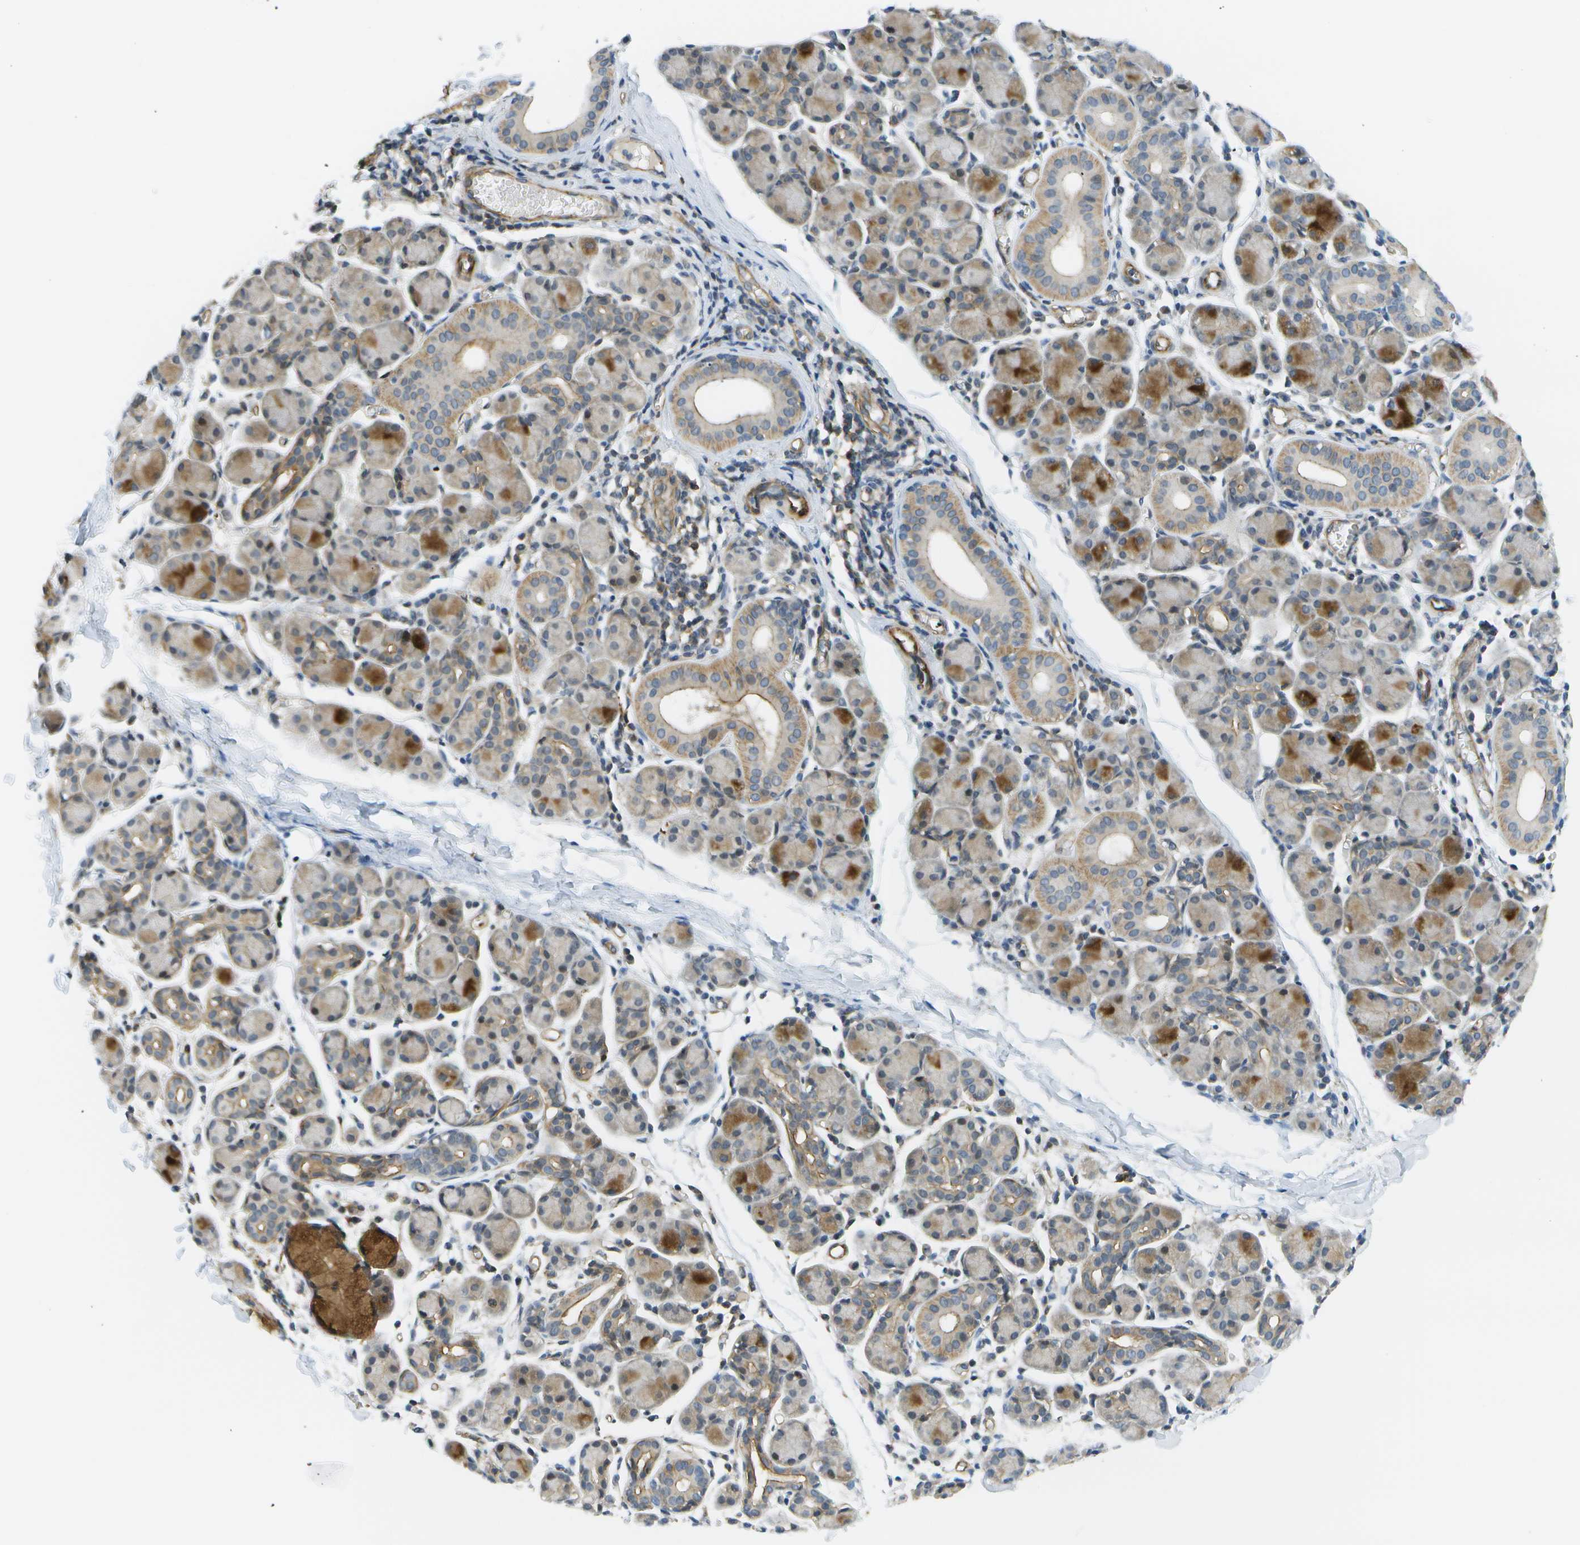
{"staining": {"intensity": "moderate", "quantity": ">75%", "location": "cytoplasmic/membranous"}, "tissue": "salivary gland", "cell_type": "Glandular cells", "image_type": "normal", "snomed": [{"axis": "morphology", "description": "Normal tissue, NOS"}, {"axis": "morphology", "description": "Inflammation, NOS"}, {"axis": "topography", "description": "Lymph node"}, {"axis": "topography", "description": "Salivary gland"}], "caption": "The immunohistochemical stain highlights moderate cytoplasmic/membranous expression in glandular cells of benign salivary gland. The protein of interest is shown in brown color, while the nuclei are stained blue.", "gene": "KIAA0040", "patient": {"sex": "male", "age": 3}}